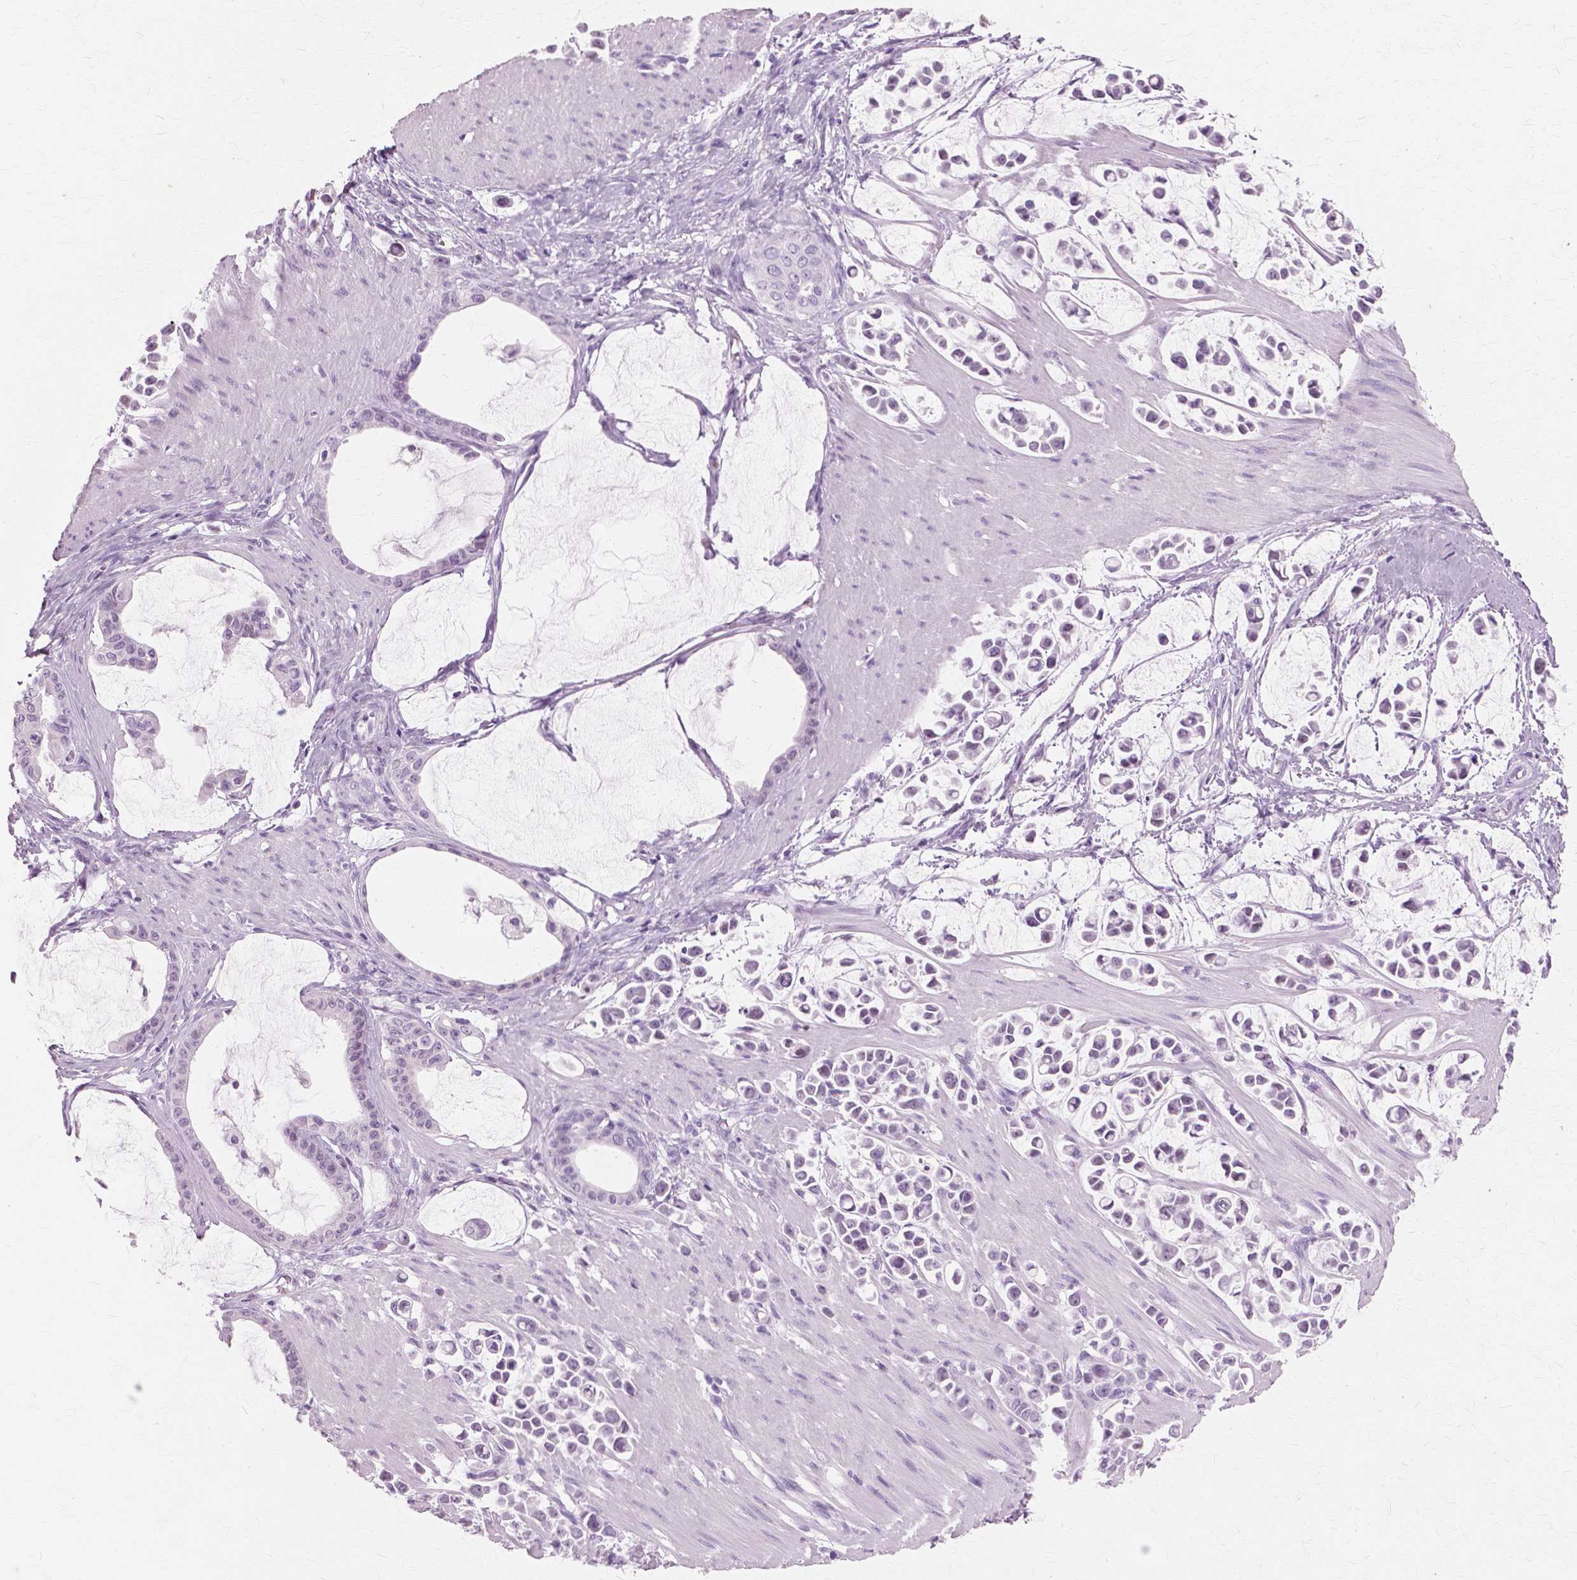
{"staining": {"intensity": "negative", "quantity": "none", "location": "none"}, "tissue": "stomach cancer", "cell_type": "Tumor cells", "image_type": "cancer", "snomed": [{"axis": "morphology", "description": "Adenocarcinoma, NOS"}, {"axis": "topography", "description": "Stomach"}], "caption": "Immunohistochemistry image of stomach cancer (adenocarcinoma) stained for a protein (brown), which displays no staining in tumor cells.", "gene": "SFTPD", "patient": {"sex": "male", "age": 82}}